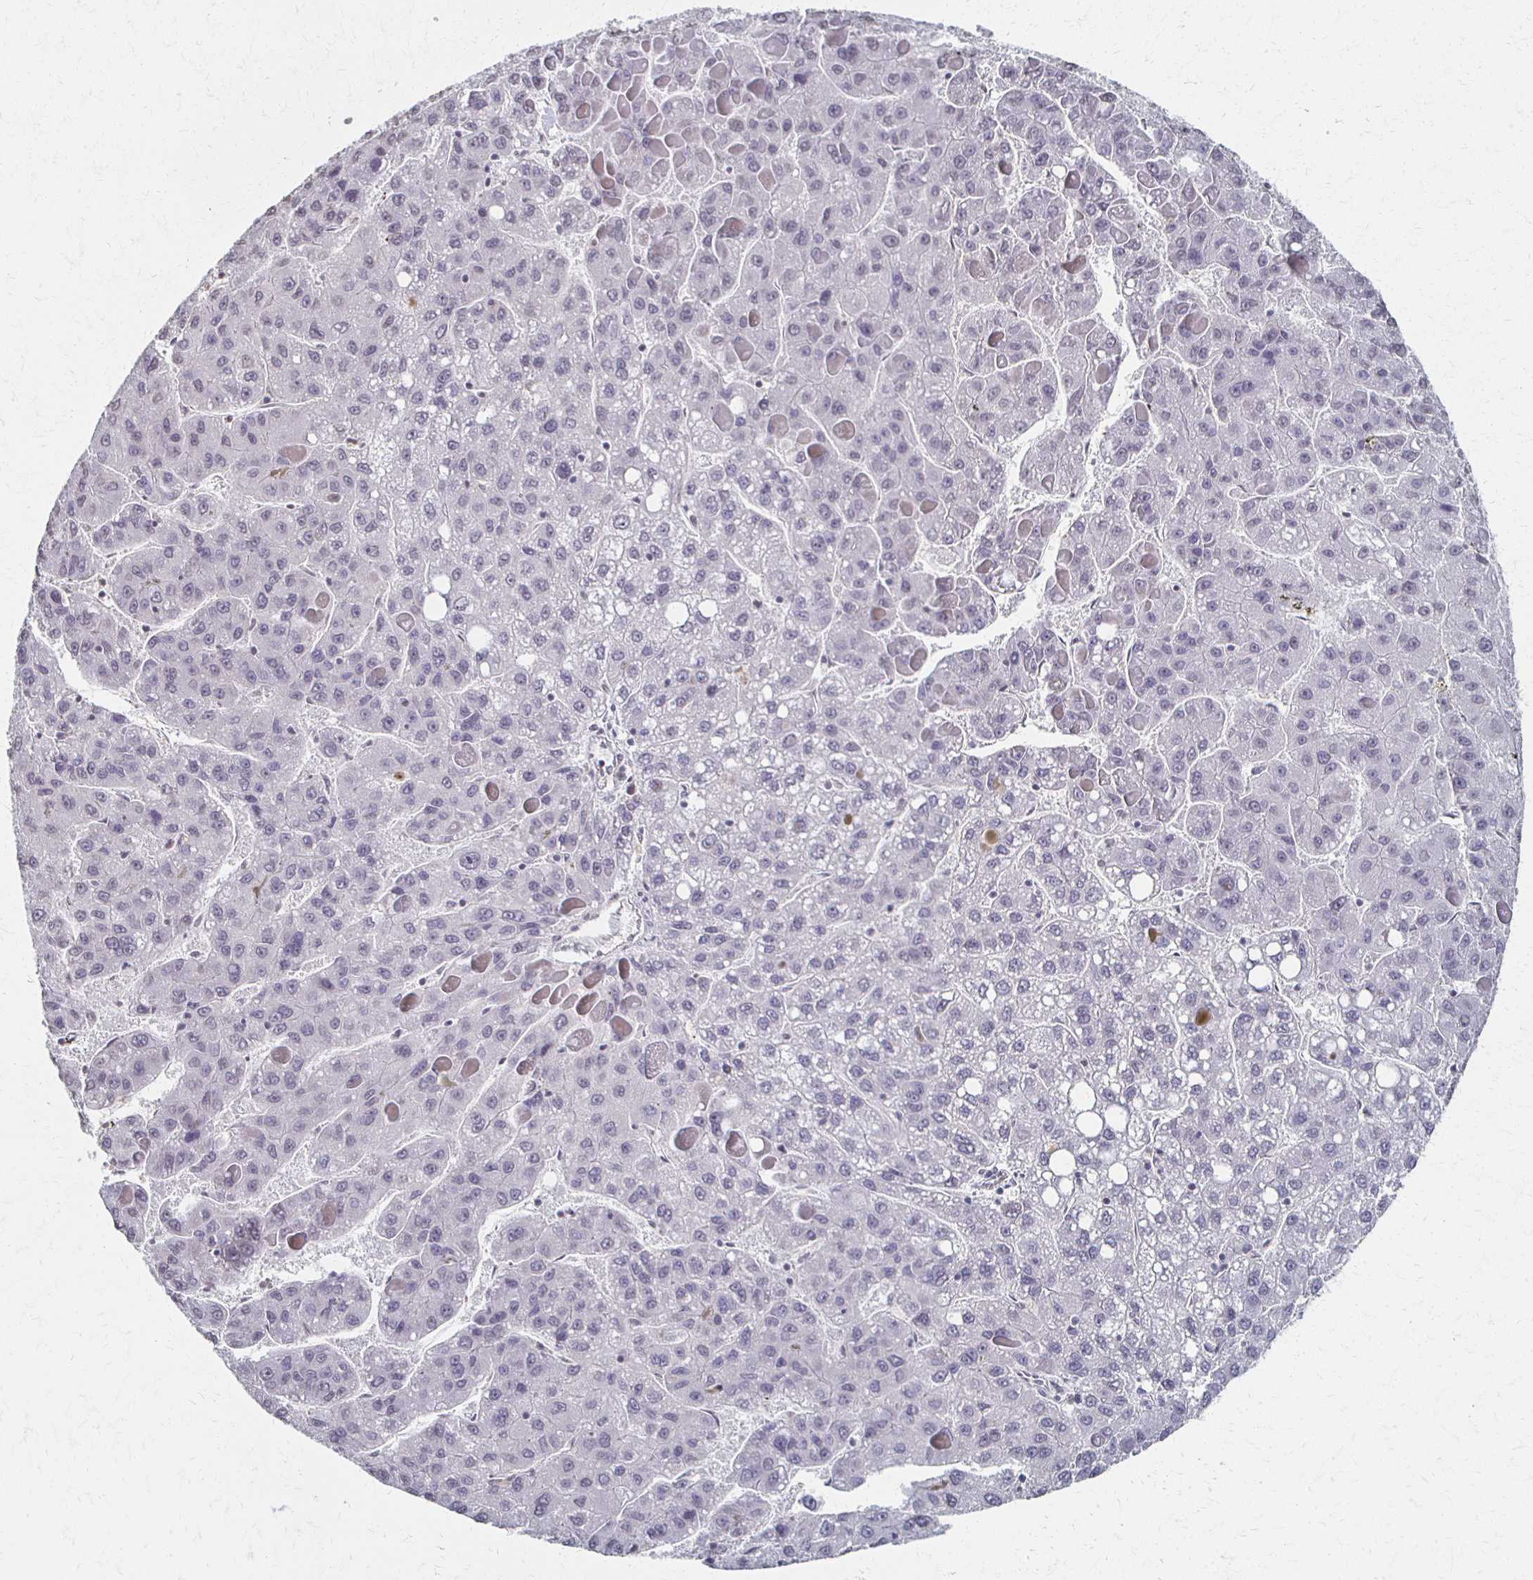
{"staining": {"intensity": "negative", "quantity": "none", "location": "none"}, "tissue": "liver cancer", "cell_type": "Tumor cells", "image_type": "cancer", "snomed": [{"axis": "morphology", "description": "Carcinoma, Hepatocellular, NOS"}, {"axis": "topography", "description": "Liver"}], "caption": "This micrograph is of liver cancer (hepatocellular carcinoma) stained with immunohistochemistry (IHC) to label a protein in brown with the nuclei are counter-stained blue. There is no positivity in tumor cells.", "gene": "DAB1", "patient": {"sex": "female", "age": 82}}